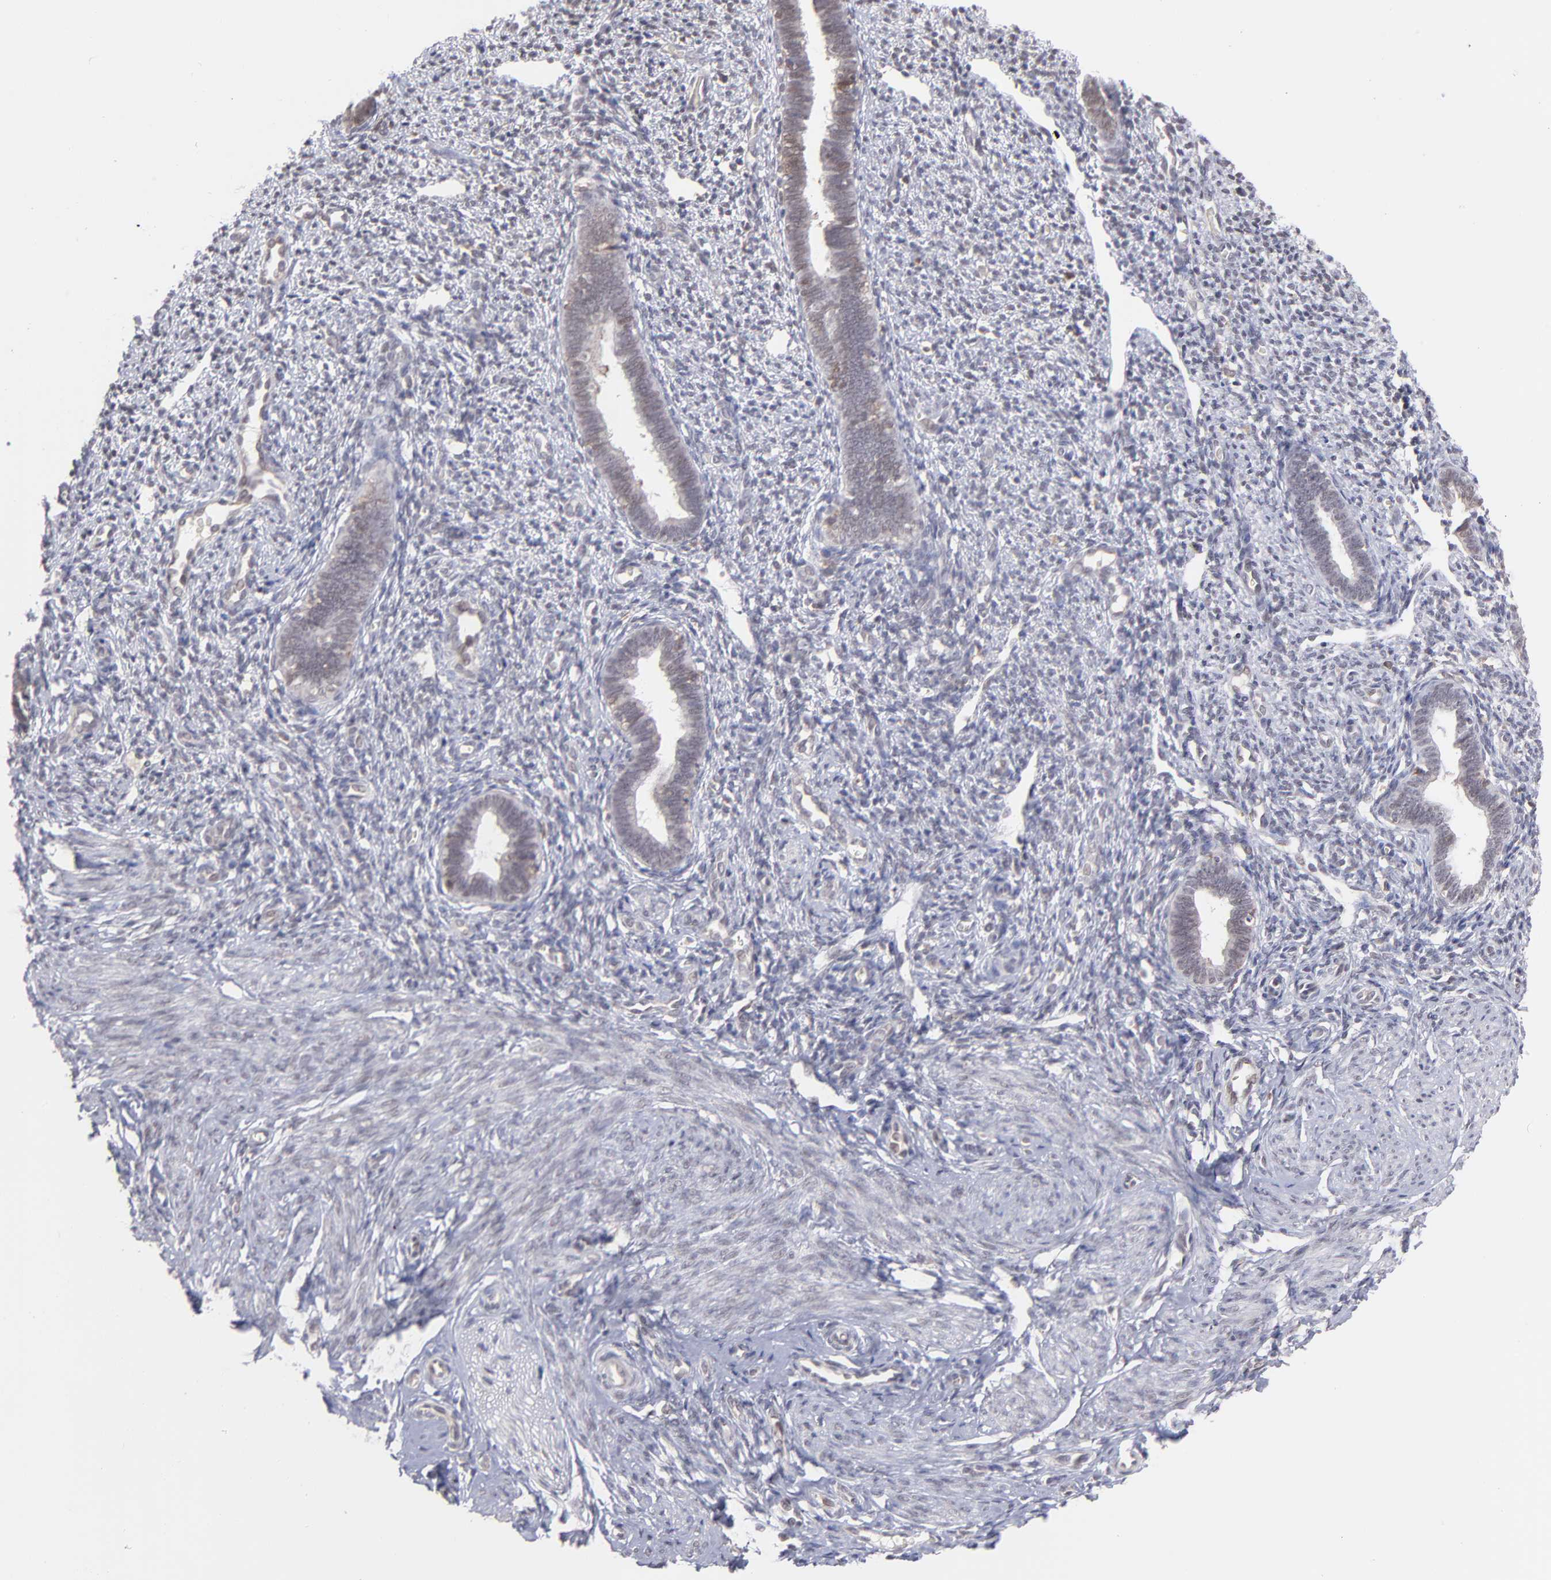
{"staining": {"intensity": "weak", "quantity": "<25%", "location": "nuclear"}, "tissue": "endometrium", "cell_type": "Cells in endometrial stroma", "image_type": "normal", "snomed": [{"axis": "morphology", "description": "Normal tissue, NOS"}, {"axis": "topography", "description": "Endometrium"}], "caption": "Image shows no protein staining in cells in endometrial stroma of benign endometrium.", "gene": "OAS1", "patient": {"sex": "female", "age": 27}}